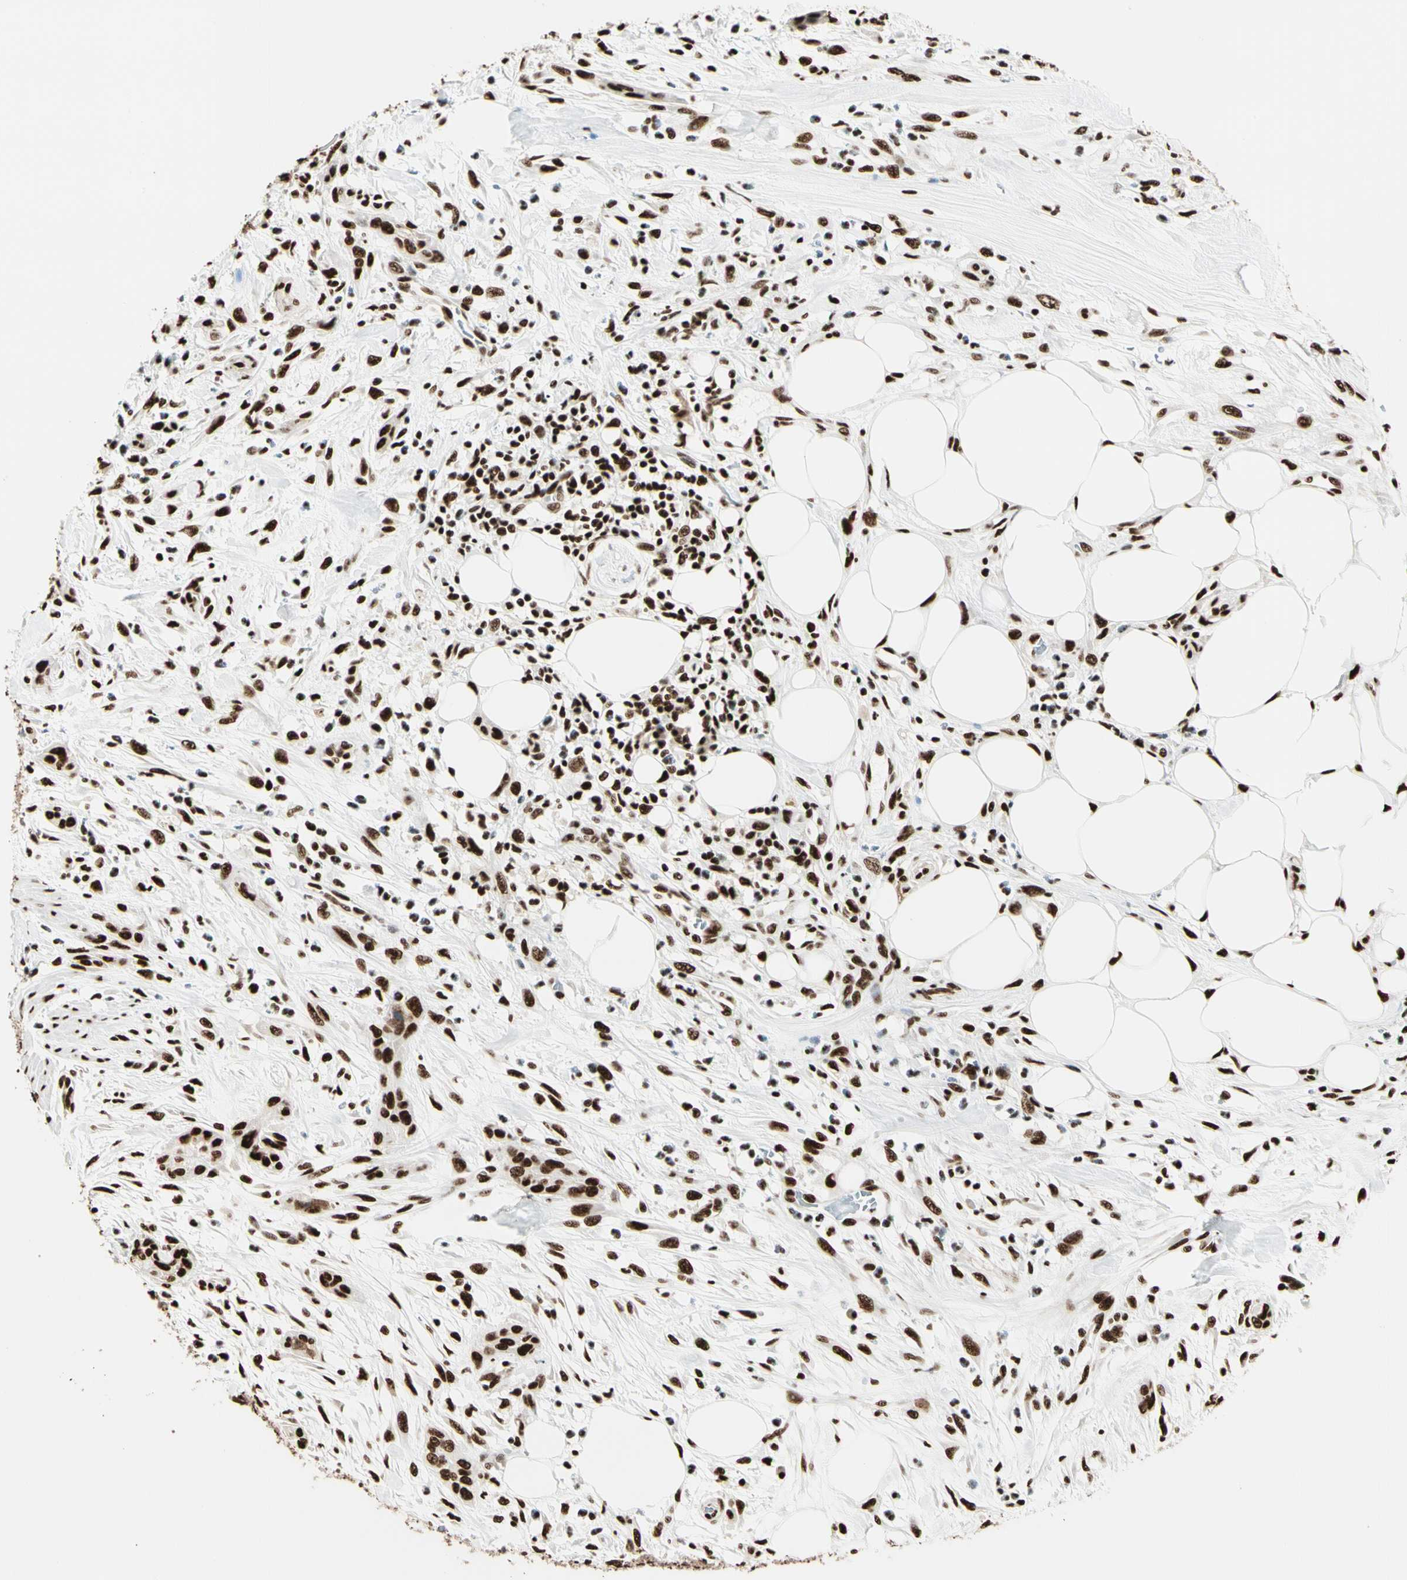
{"staining": {"intensity": "strong", "quantity": ">75%", "location": "nuclear"}, "tissue": "urothelial cancer", "cell_type": "Tumor cells", "image_type": "cancer", "snomed": [{"axis": "morphology", "description": "Urothelial carcinoma, High grade"}, {"axis": "topography", "description": "Urinary bladder"}], "caption": "This micrograph shows urothelial cancer stained with immunohistochemistry to label a protein in brown. The nuclear of tumor cells show strong positivity for the protein. Nuclei are counter-stained blue.", "gene": "CCAR1", "patient": {"sex": "male", "age": 35}}